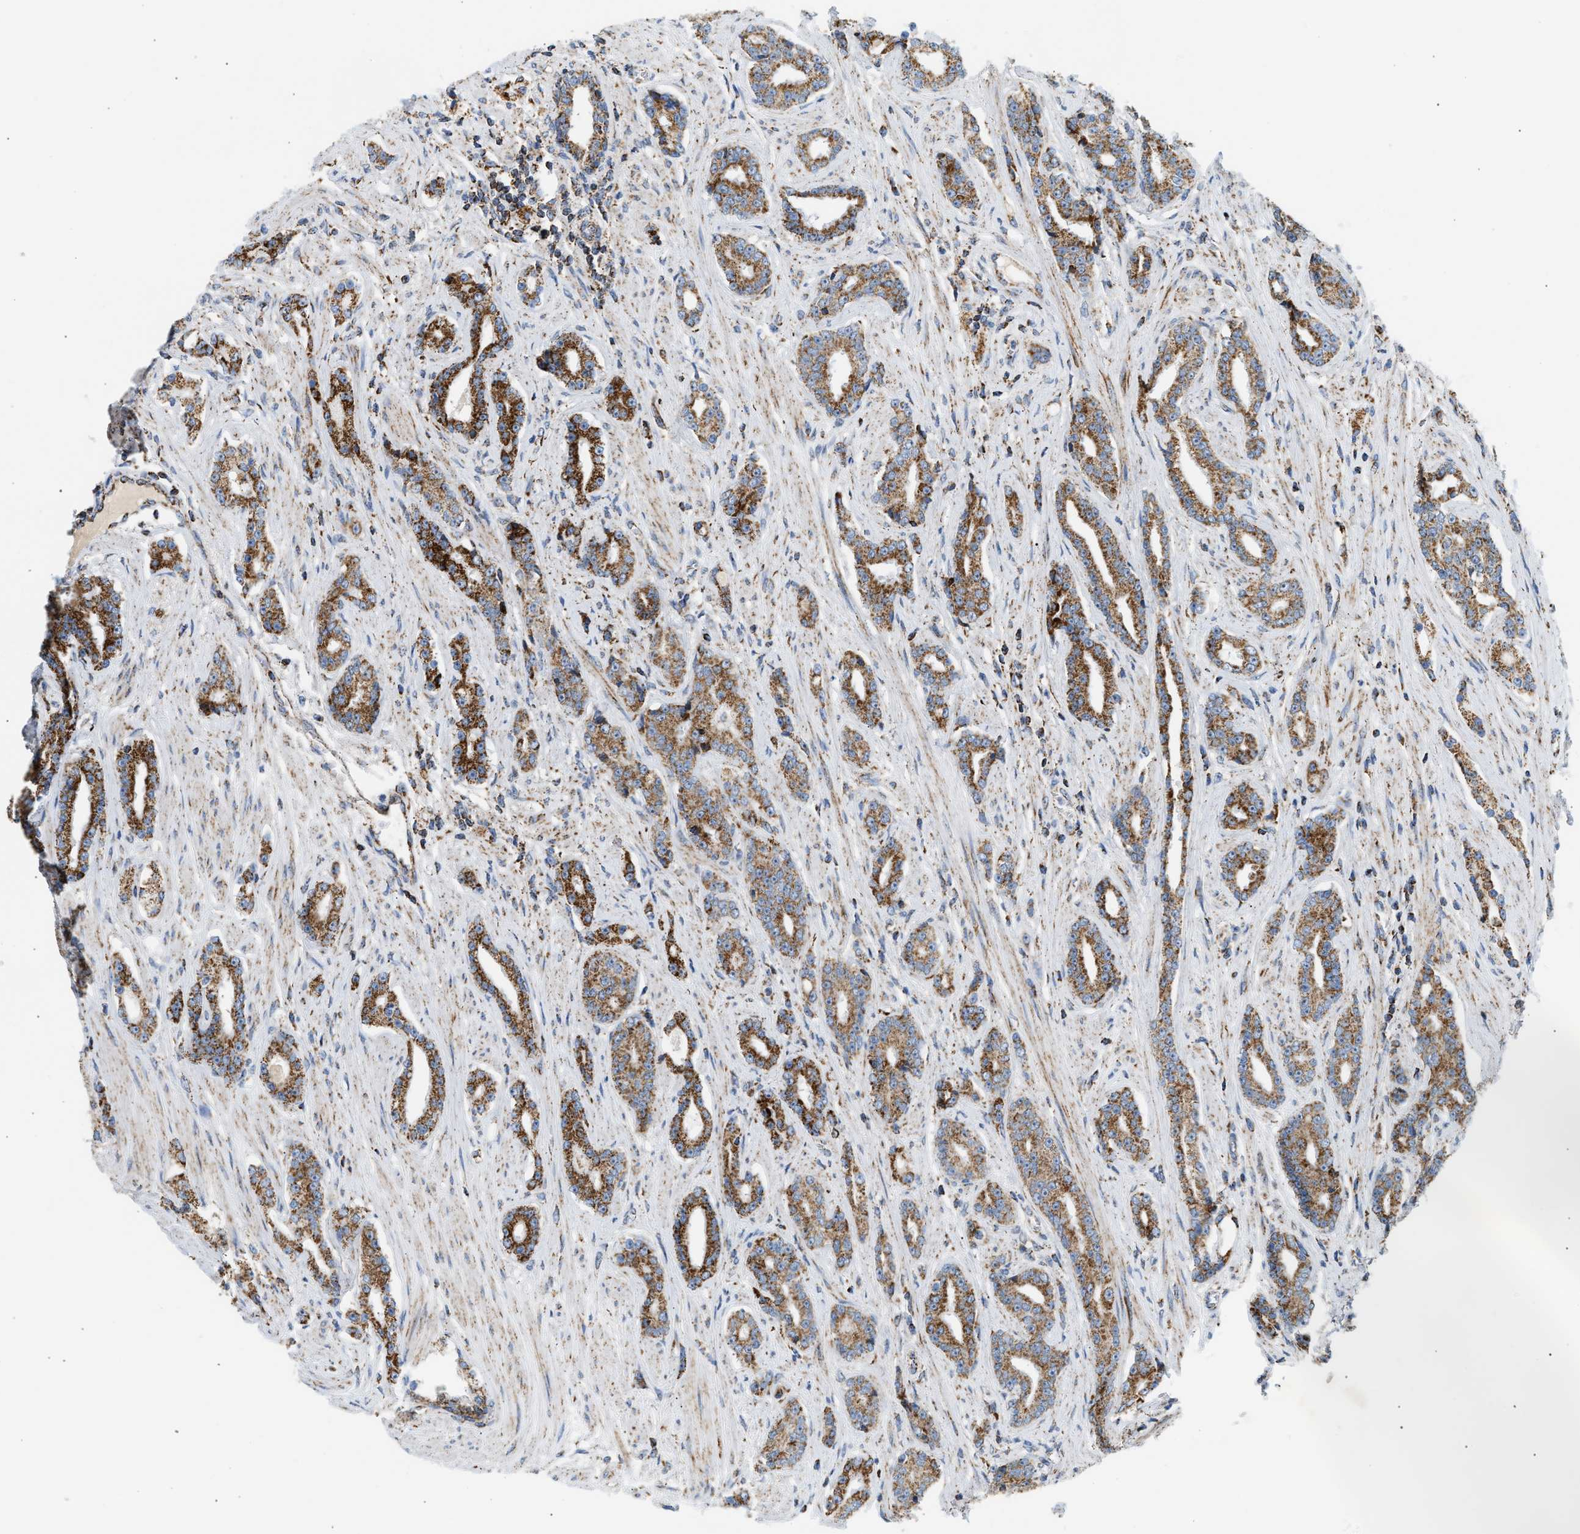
{"staining": {"intensity": "moderate", "quantity": ">75%", "location": "cytoplasmic/membranous"}, "tissue": "prostate cancer", "cell_type": "Tumor cells", "image_type": "cancer", "snomed": [{"axis": "morphology", "description": "Adenocarcinoma, High grade"}, {"axis": "topography", "description": "Prostate"}], "caption": "Protein staining reveals moderate cytoplasmic/membranous positivity in approximately >75% of tumor cells in prostate high-grade adenocarcinoma. (brown staining indicates protein expression, while blue staining denotes nuclei).", "gene": "OGDH", "patient": {"sex": "male", "age": 71}}